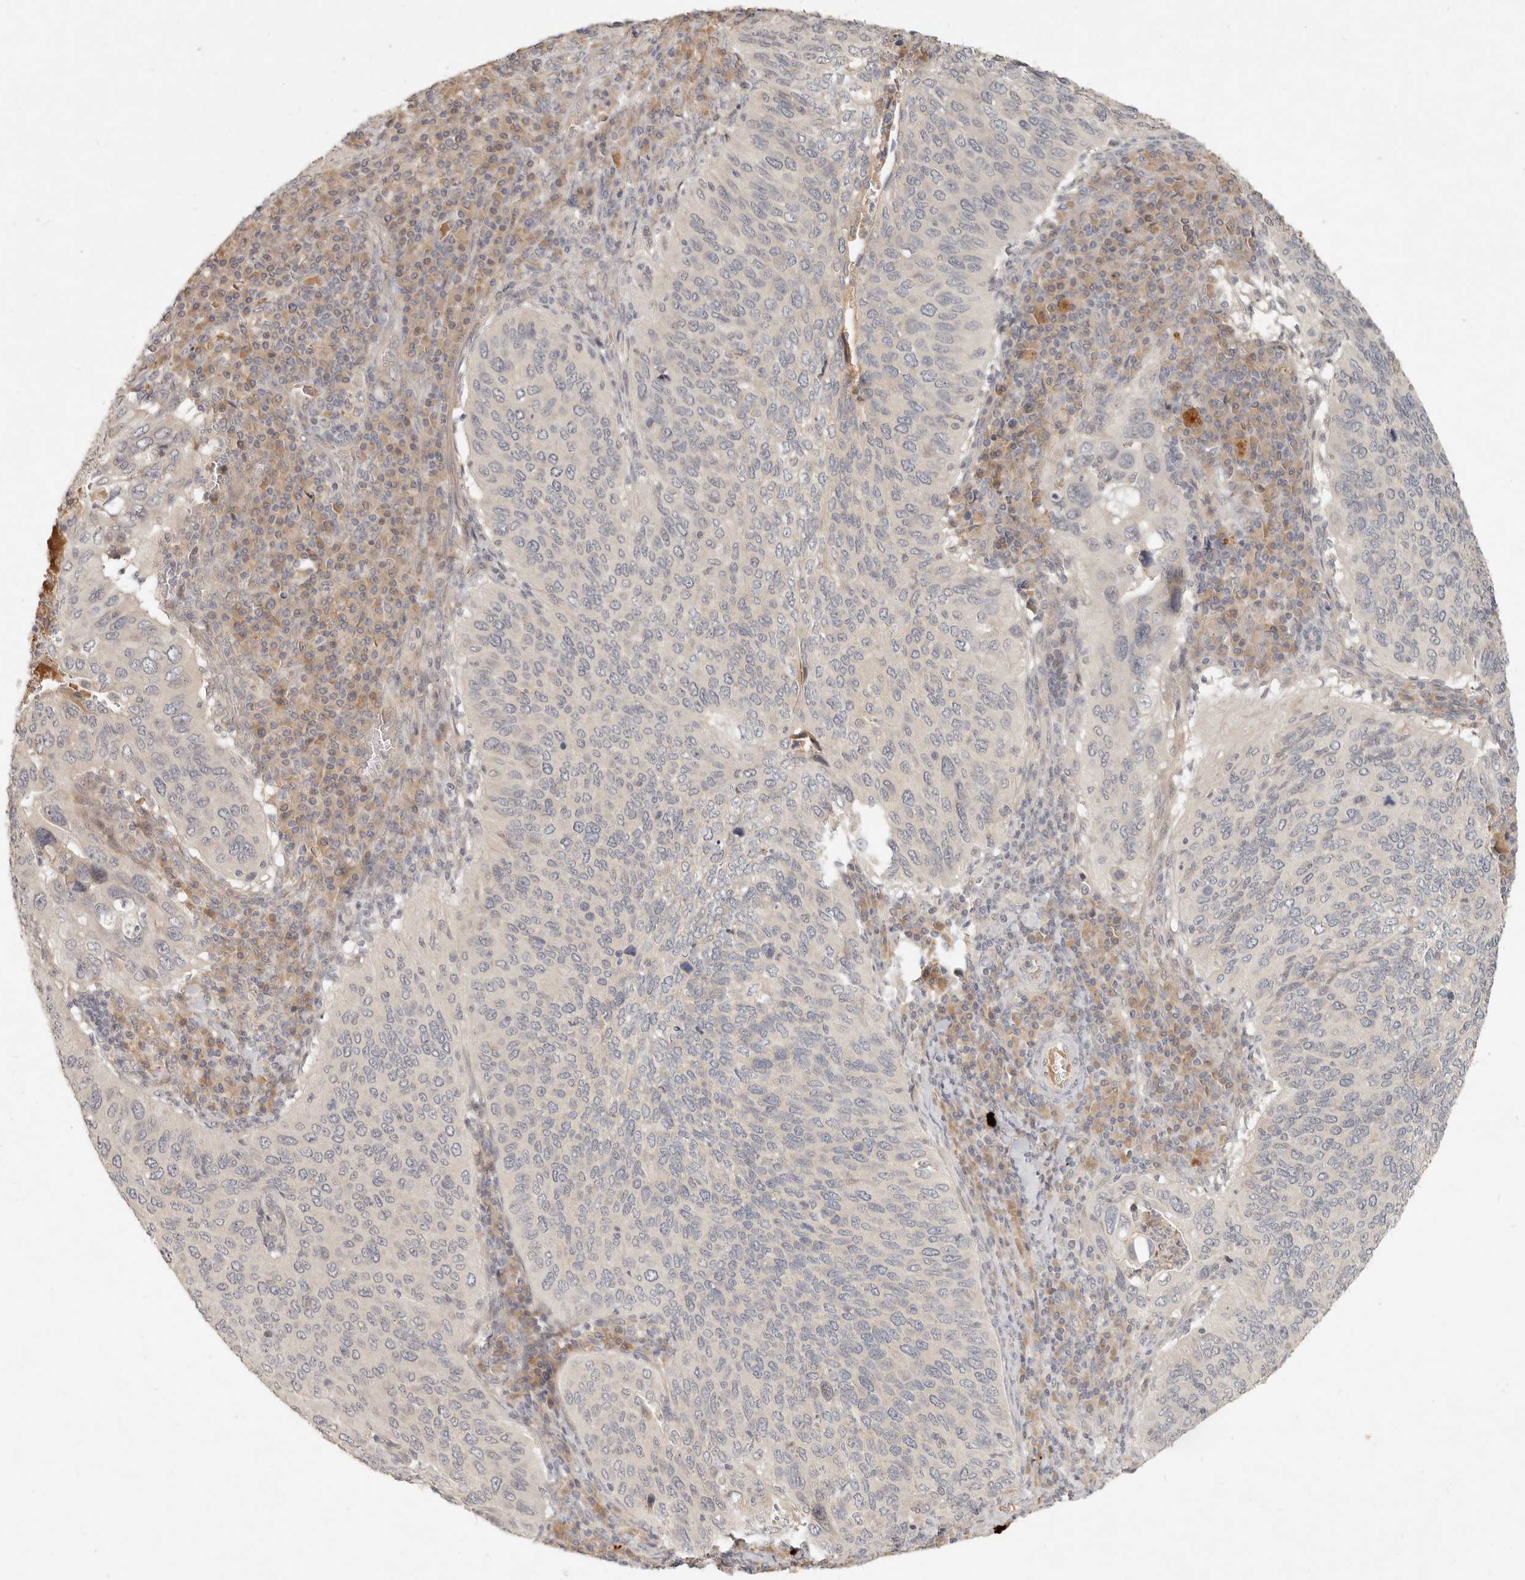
{"staining": {"intensity": "negative", "quantity": "none", "location": "none"}, "tissue": "cervical cancer", "cell_type": "Tumor cells", "image_type": "cancer", "snomed": [{"axis": "morphology", "description": "Squamous cell carcinoma, NOS"}, {"axis": "topography", "description": "Cervix"}], "caption": "Cervical squamous cell carcinoma stained for a protein using immunohistochemistry (IHC) reveals no positivity tumor cells.", "gene": "UBXN11", "patient": {"sex": "female", "age": 38}}